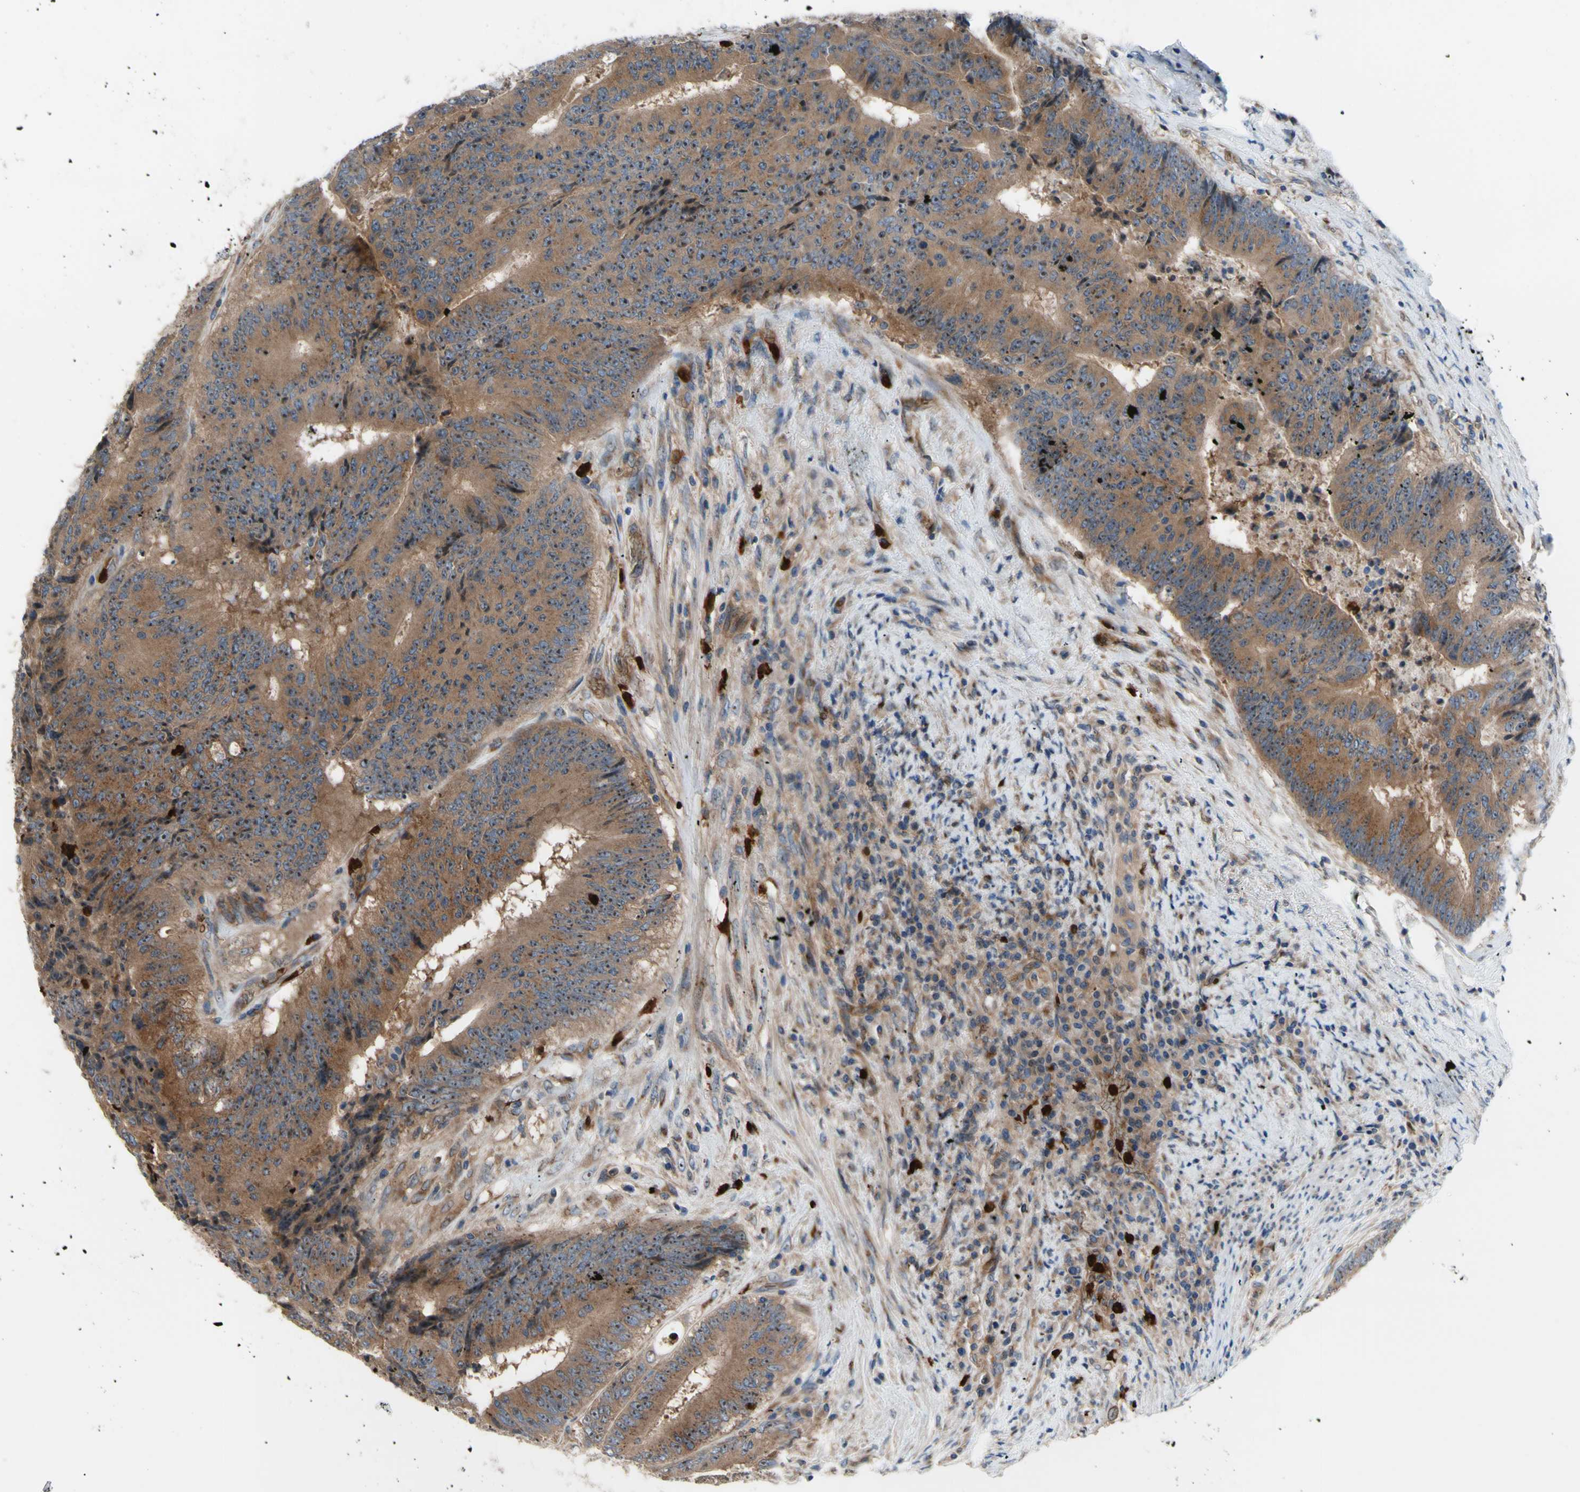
{"staining": {"intensity": "moderate", "quantity": ">75%", "location": "cytoplasmic/membranous,nuclear"}, "tissue": "colorectal cancer", "cell_type": "Tumor cells", "image_type": "cancer", "snomed": [{"axis": "morphology", "description": "Adenocarcinoma, NOS"}, {"axis": "topography", "description": "Rectum"}], "caption": "Immunohistochemical staining of colorectal cancer (adenocarcinoma) exhibits medium levels of moderate cytoplasmic/membranous and nuclear expression in approximately >75% of tumor cells.", "gene": "USP9X", "patient": {"sex": "male", "age": 72}}